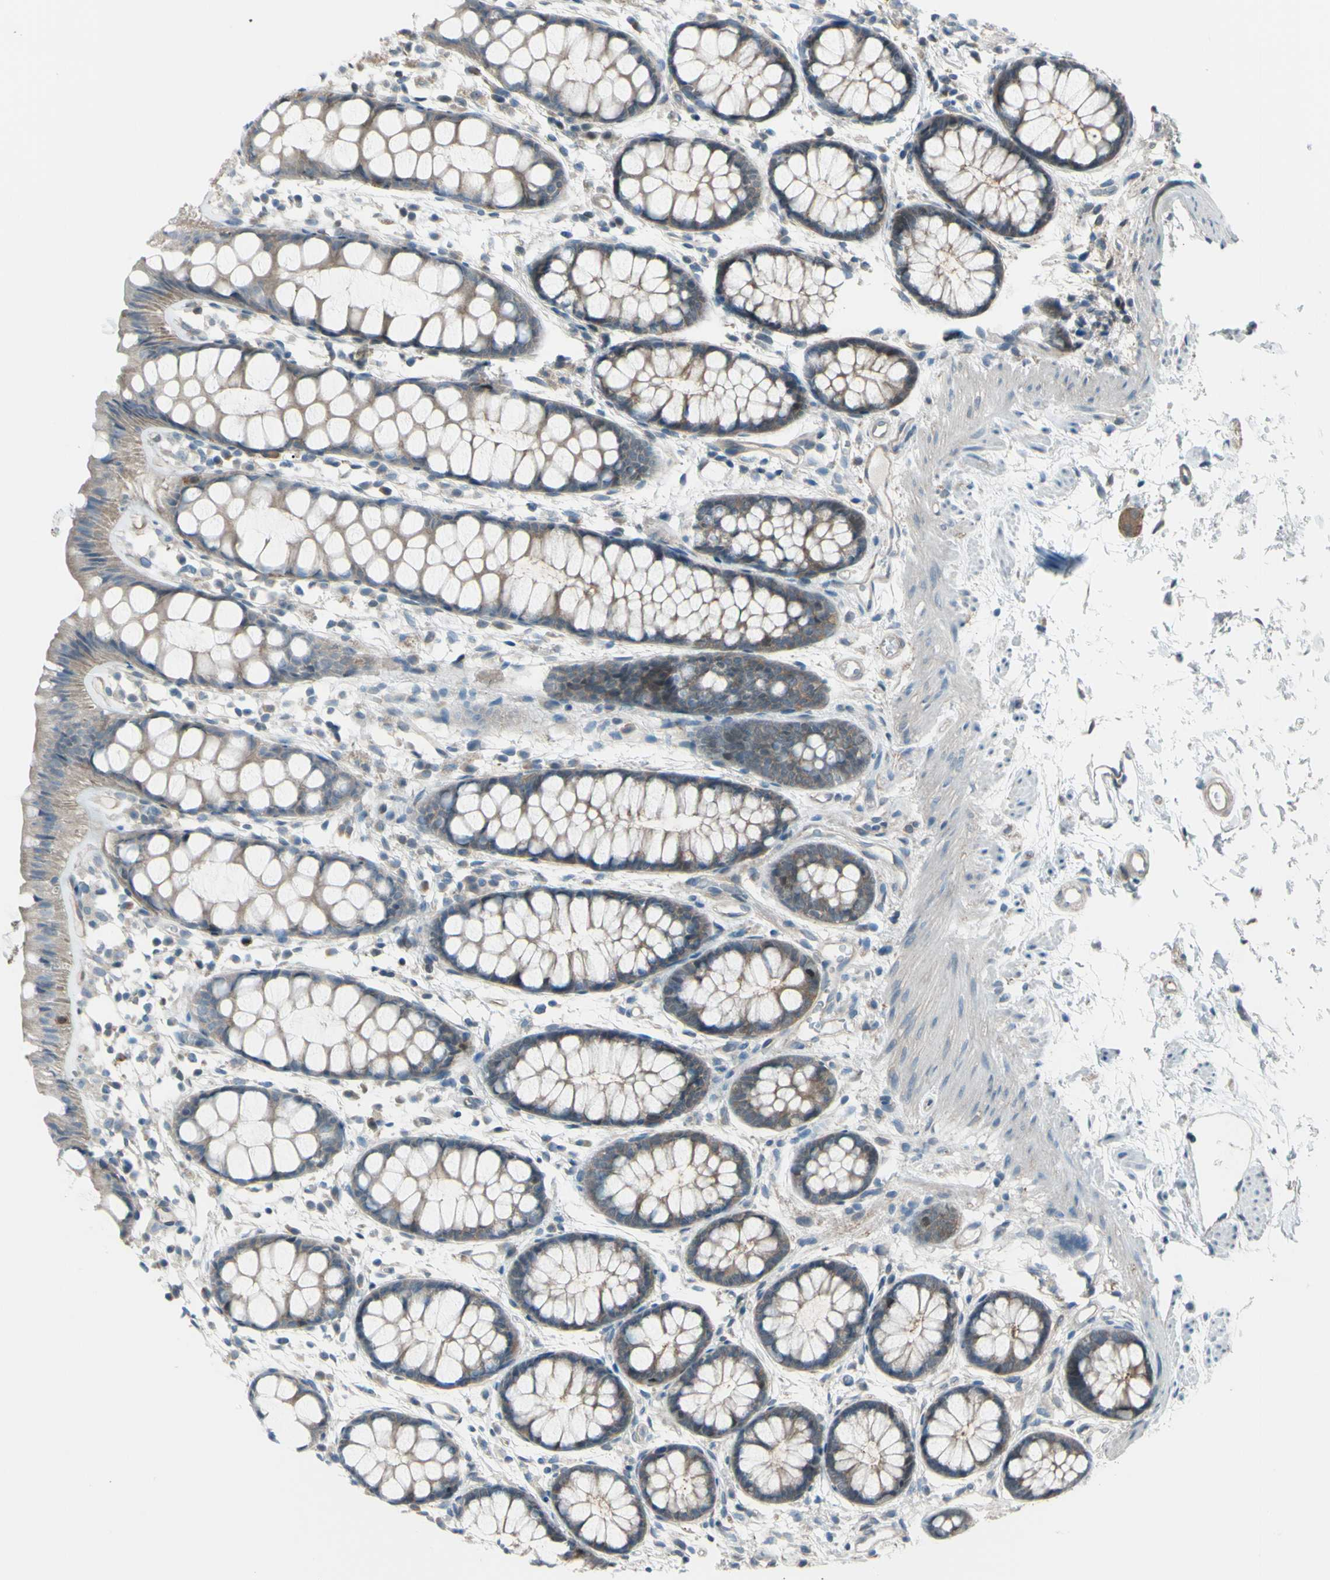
{"staining": {"intensity": "moderate", "quantity": "25%-75%", "location": "cytoplasmic/membranous"}, "tissue": "rectum", "cell_type": "Glandular cells", "image_type": "normal", "snomed": [{"axis": "morphology", "description": "Normal tissue, NOS"}, {"axis": "topography", "description": "Rectum"}], "caption": "IHC photomicrograph of benign rectum stained for a protein (brown), which displays medium levels of moderate cytoplasmic/membranous staining in approximately 25%-75% of glandular cells.", "gene": "YWHAQ", "patient": {"sex": "female", "age": 66}}